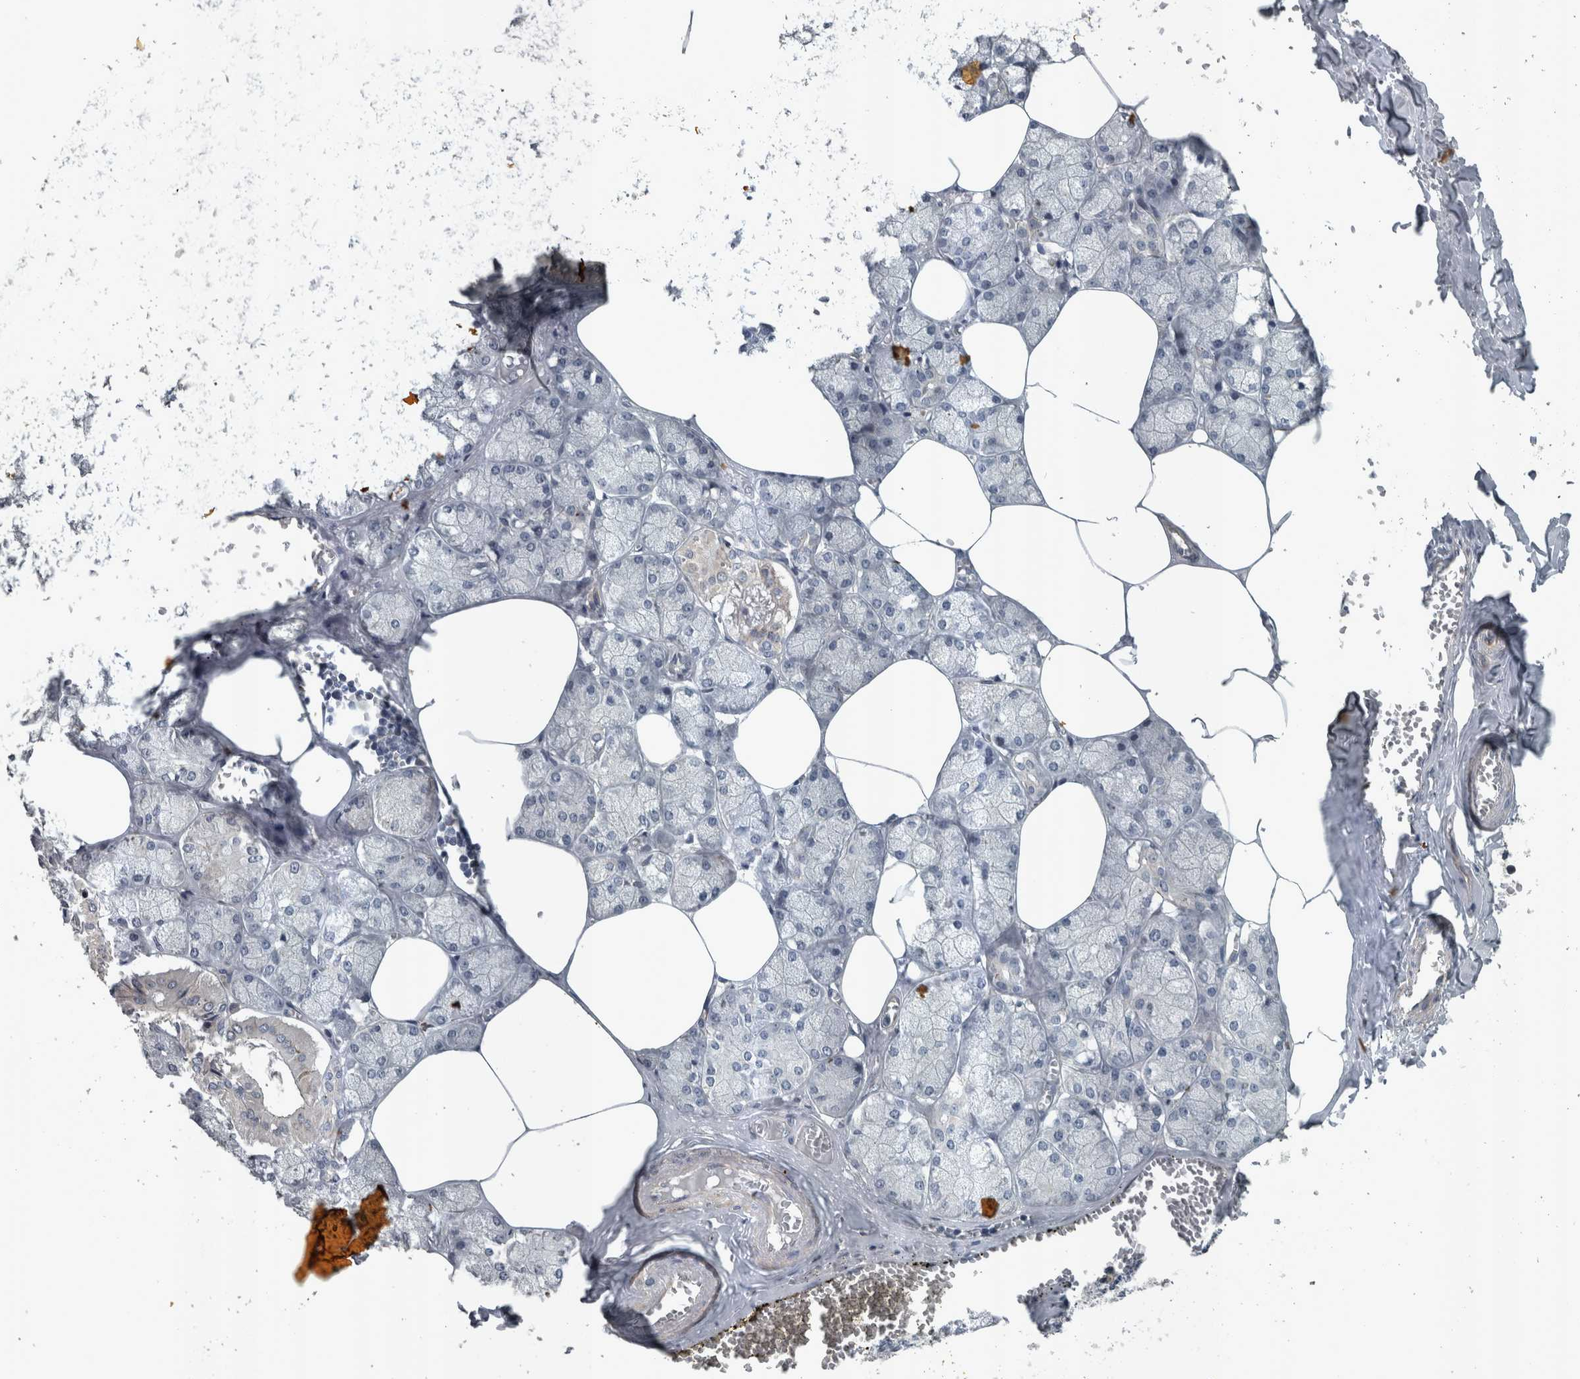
{"staining": {"intensity": "moderate", "quantity": "<25%", "location": "cytoplasmic/membranous"}, "tissue": "salivary gland", "cell_type": "Glandular cells", "image_type": "normal", "snomed": [{"axis": "morphology", "description": "Normal tissue, NOS"}, {"axis": "topography", "description": "Salivary gland"}], "caption": "High-magnification brightfield microscopy of benign salivary gland stained with DAB (brown) and counterstained with hematoxylin (blue). glandular cells exhibit moderate cytoplasmic/membranous positivity is present in about<25% of cells.", "gene": "ZNF345", "patient": {"sex": "male", "age": 62}}